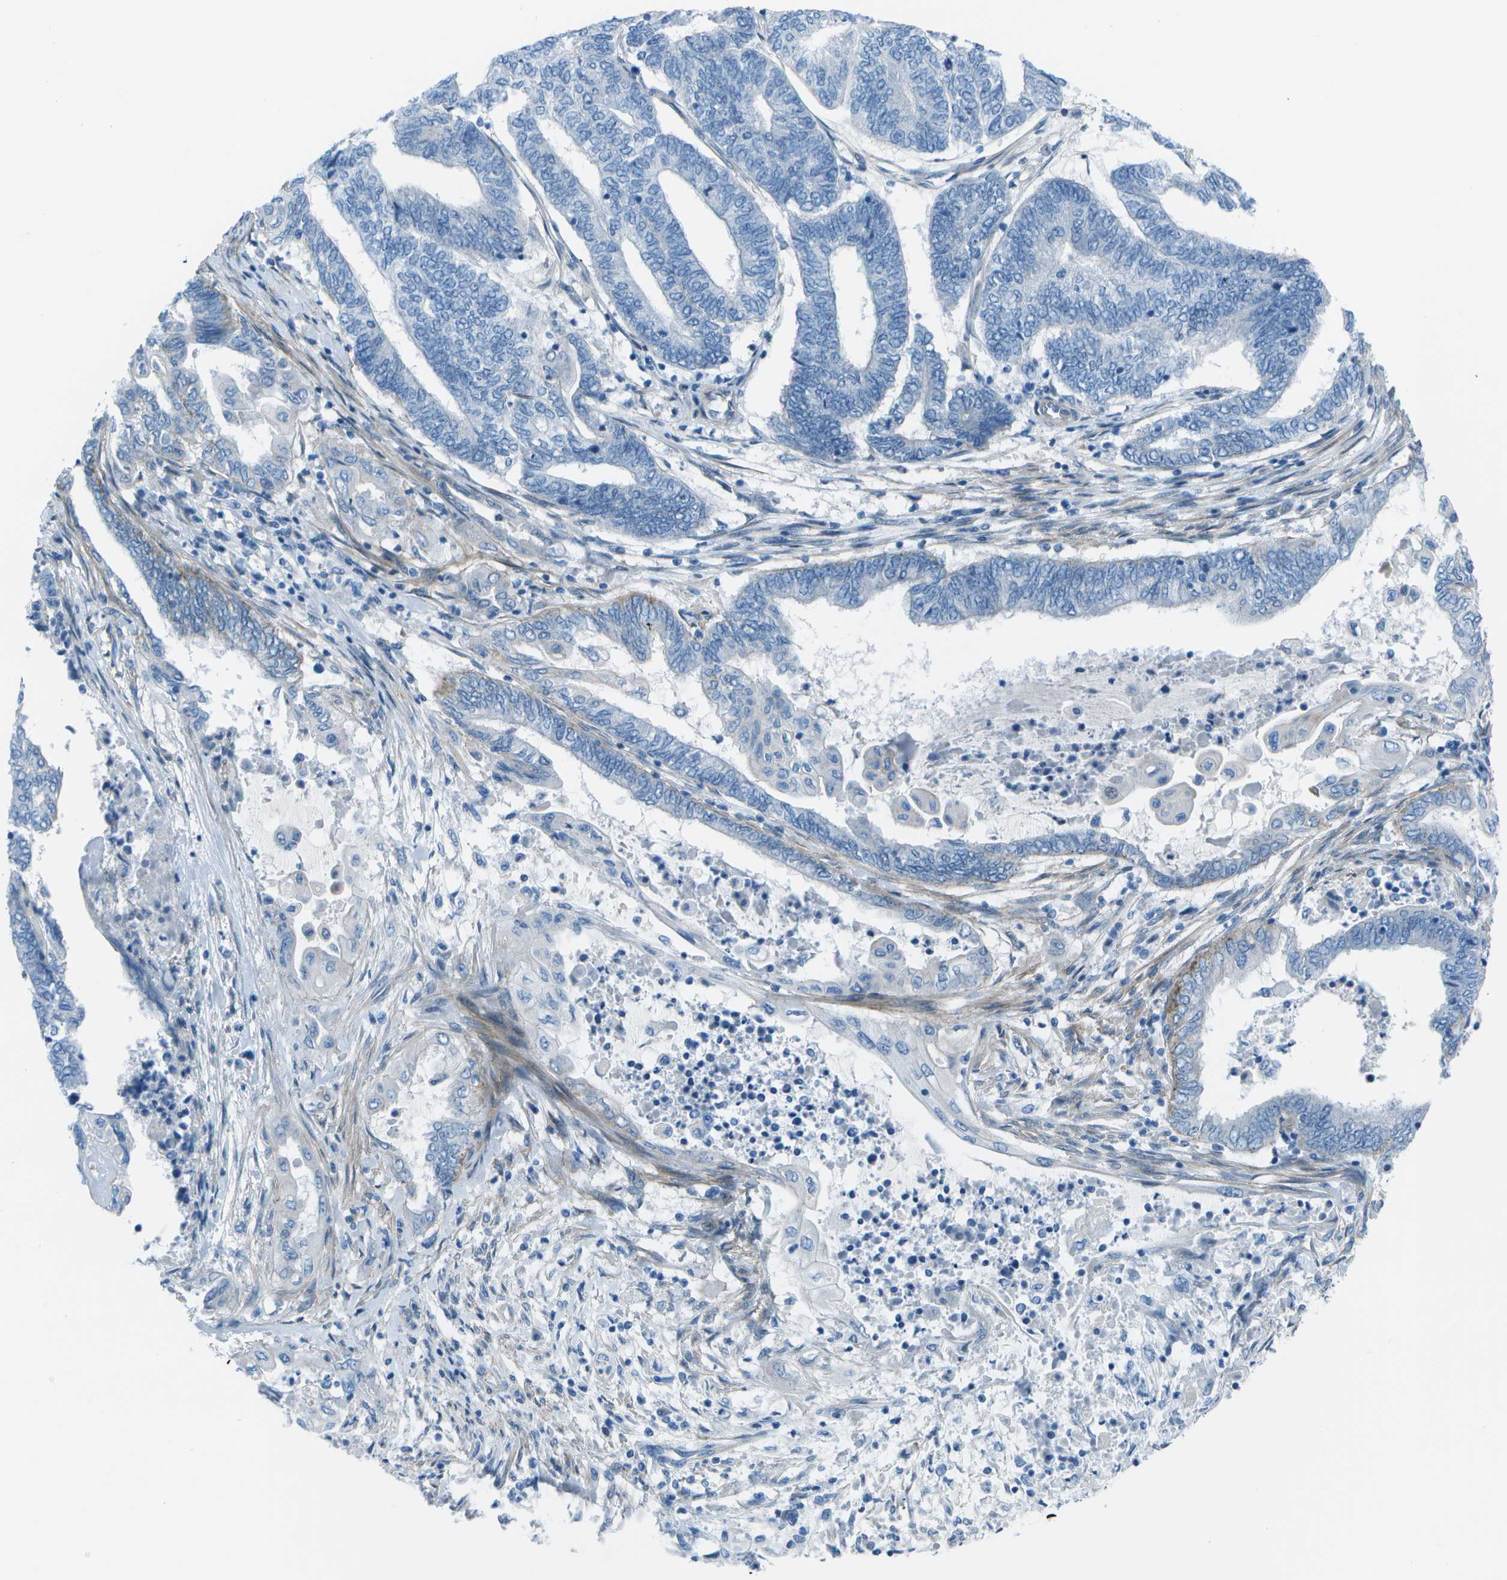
{"staining": {"intensity": "negative", "quantity": "none", "location": "none"}, "tissue": "endometrial cancer", "cell_type": "Tumor cells", "image_type": "cancer", "snomed": [{"axis": "morphology", "description": "Adenocarcinoma, NOS"}, {"axis": "topography", "description": "Uterus"}, {"axis": "topography", "description": "Endometrium"}], "caption": "Human endometrial cancer (adenocarcinoma) stained for a protein using immunohistochemistry (IHC) displays no staining in tumor cells.", "gene": "SORBS3", "patient": {"sex": "female", "age": 70}}